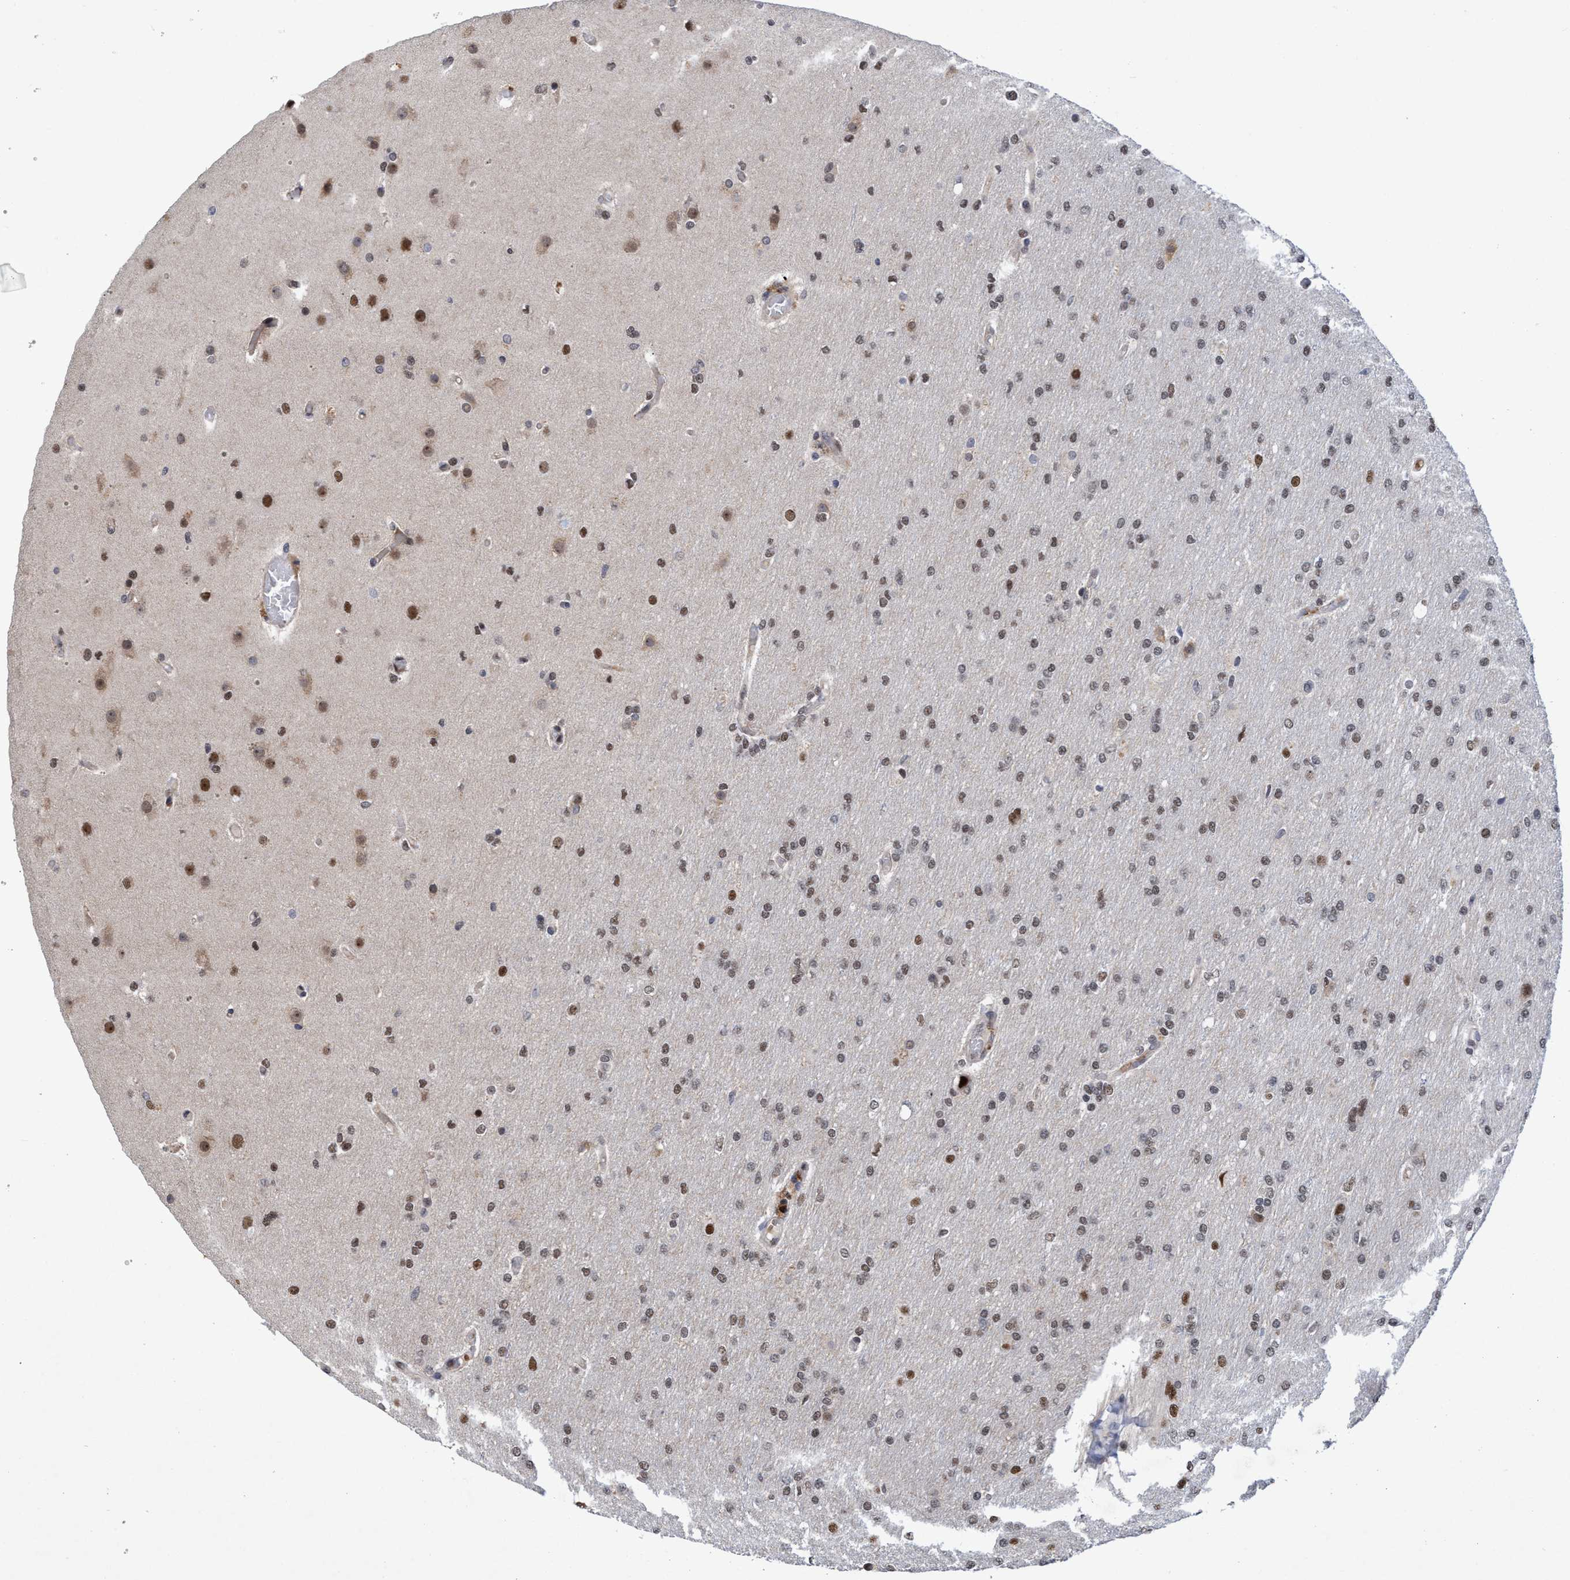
{"staining": {"intensity": "weak", "quantity": "25%-75%", "location": "nuclear"}, "tissue": "glioma", "cell_type": "Tumor cells", "image_type": "cancer", "snomed": [{"axis": "morphology", "description": "Glioma, malignant, High grade"}, {"axis": "topography", "description": "Cerebral cortex"}], "caption": "The histopathology image reveals immunohistochemical staining of high-grade glioma (malignant). There is weak nuclear staining is appreciated in about 25%-75% of tumor cells.", "gene": "GTF2F1", "patient": {"sex": "female", "age": 36}}